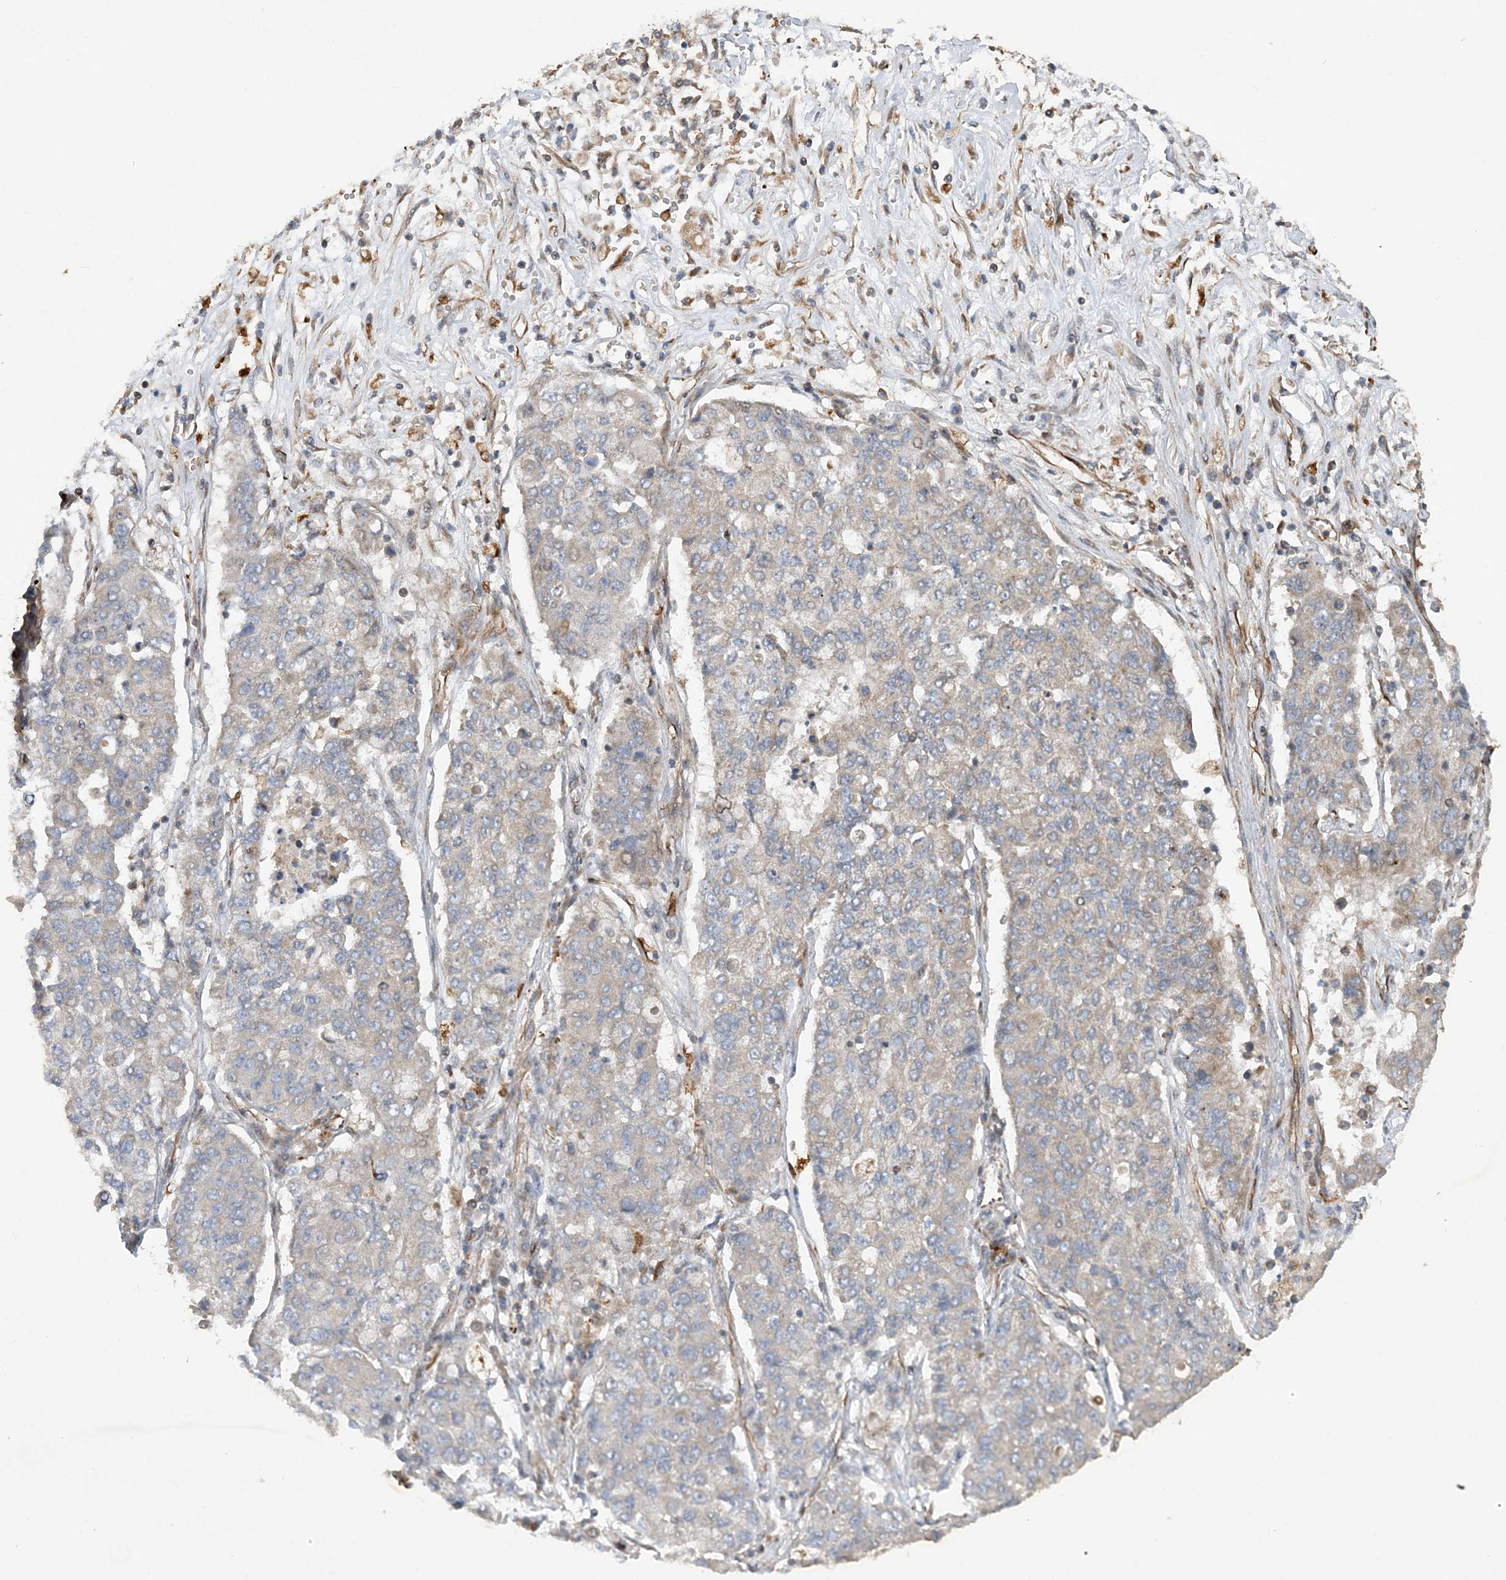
{"staining": {"intensity": "weak", "quantity": "<25%", "location": "cytoplasmic/membranous"}, "tissue": "lung cancer", "cell_type": "Tumor cells", "image_type": "cancer", "snomed": [{"axis": "morphology", "description": "Squamous cell carcinoma, NOS"}, {"axis": "topography", "description": "Lung"}], "caption": "Tumor cells show no significant expression in lung cancer.", "gene": "FAM114A2", "patient": {"sex": "male", "age": 74}}